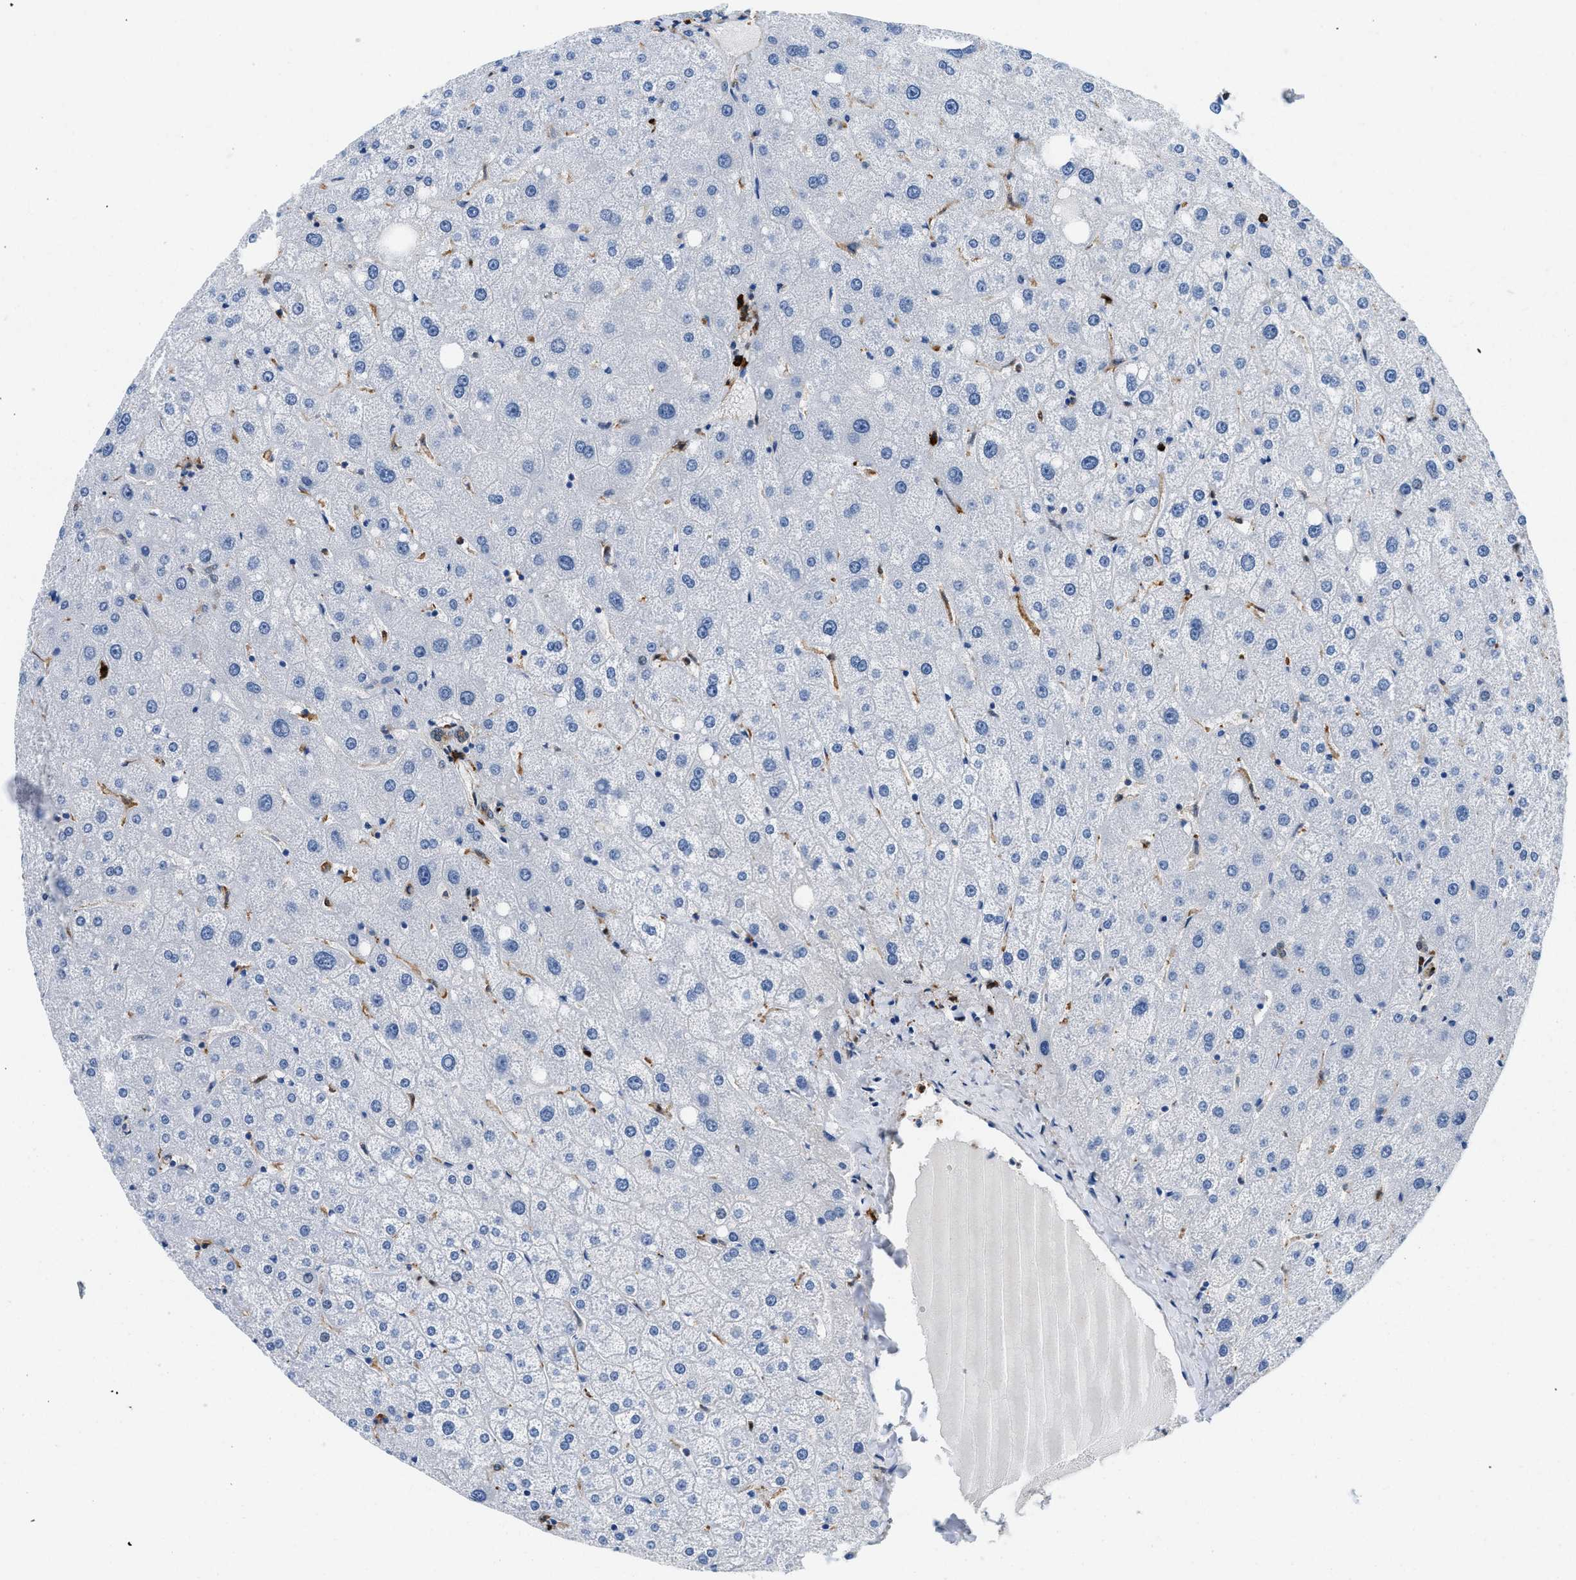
{"staining": {"intensity": "weak", "quantity": "25%-75%", "location": "cytoplasmic/membranous"}, "tissue": "liver", "cell_type": "Cholangiocytes", "image_type": "normal", "snomed": [{"axis": "morphology", "description": "Normal tissue, NOS"}, {"axis": "topography", "description": "Liver"}], "caption": "Immunohistochemical staining of unremarkable liver exhibits weak cytoplasmic/membranous protein expression in about 25%-75% of cholangiocytes. Ihc stains the protein of interest in brown and the nuclei are stained blue.", "gene": "GSN", "patient": {"sex": "male", "age": 73}}